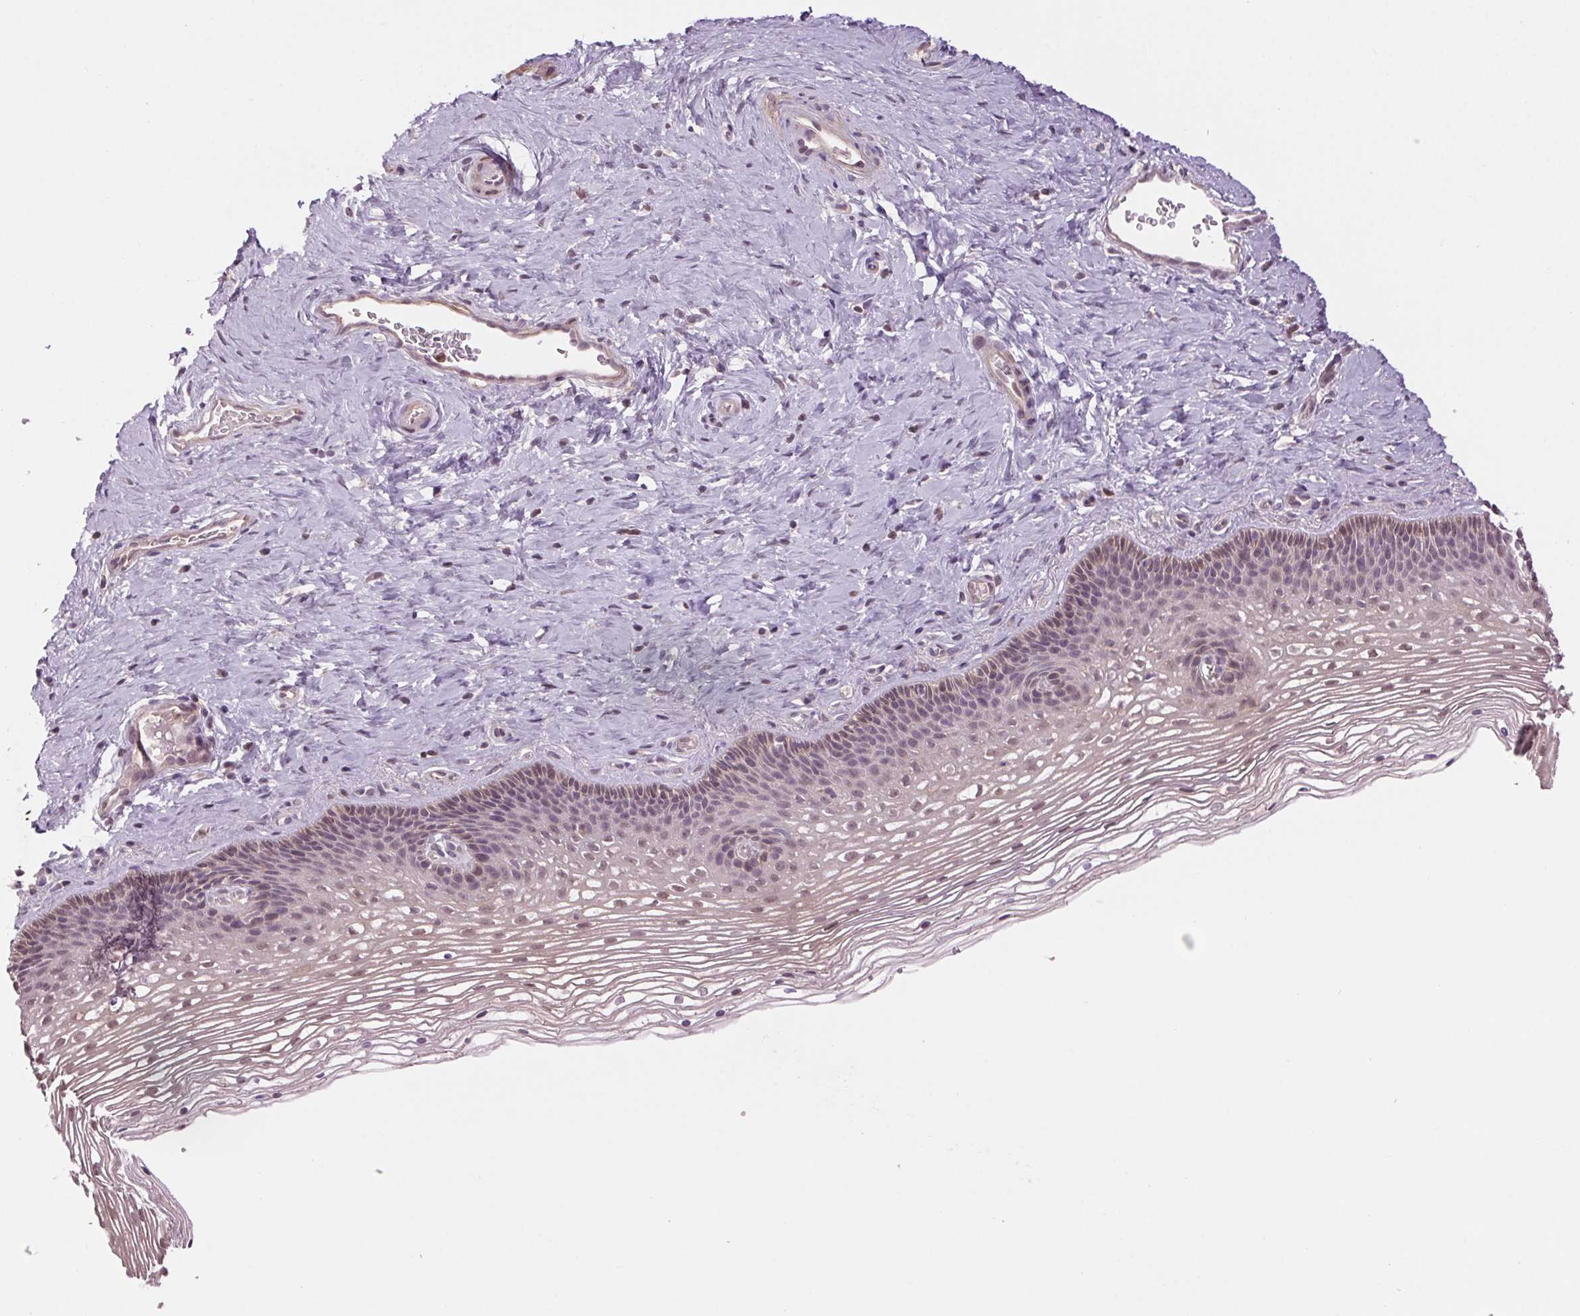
{"staining": {"intensity": "strong", "quantity": ">75%", "location": "cytoplasmic/membranous"}, "tissue": "cervix", "cell_type": "Glandular cells", "image_type": "normal", "snomed": [{"axis": "morphology", "description": "Normal tissue, NOS"}, {"axis": "topography", "description": "Cervix"}], "caption": "Protein expression analysis of unremarkable cervix shows strong cytoplasmic/membranous expression in about >75% of glandular cells.", "gene": "HHLA2", "patient": {"sex": "female", "age": 34}}